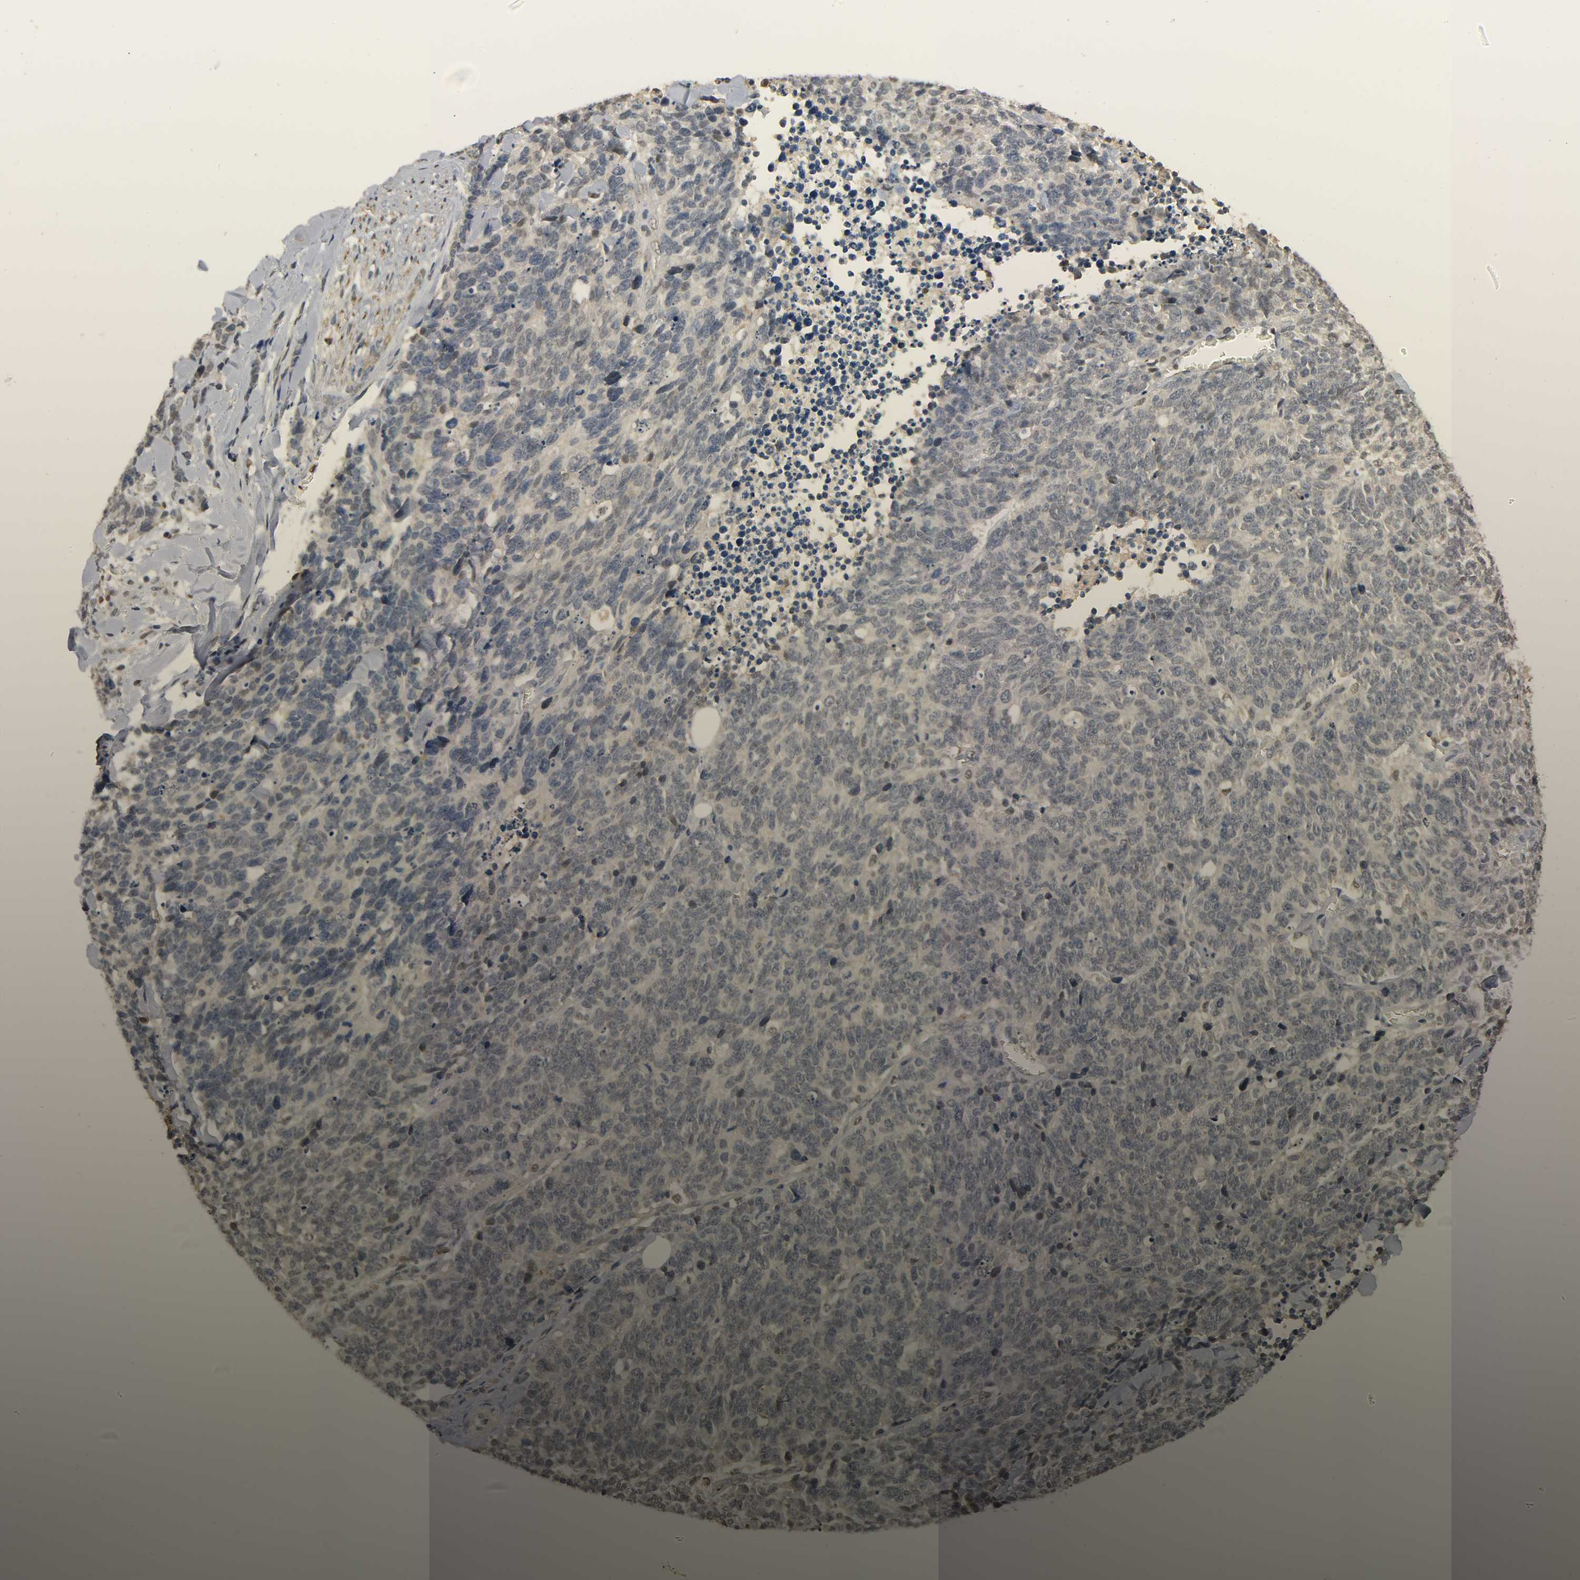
{"staining": {"intensity": "weak", "quantity": "25%-75%", "location": "cytoplasmic/membranous,nuclear"}, "tissue": "lung cancer", "cell_type": "Tumor cells", "image_type": "cancer", "snomed": [{"axis": "morphology", "description": "Neoplasm, malignant, NOS"}, {"axis": "topography", "description": "Lung"}], "caption": "Immunohistochemical staining of human lung cancer reveals weak cytoplasmic/membranous and nuclear protein staining in about 25%-75% of tumor cells. (Stains: DAB (3,3'-diaminobenzidine) in brown, nuclei in blue, Microscopy: brightfield microscopy at high magnification).", "gene": "ZFPM2", "patient": {"sex": "female", "age": 58}}